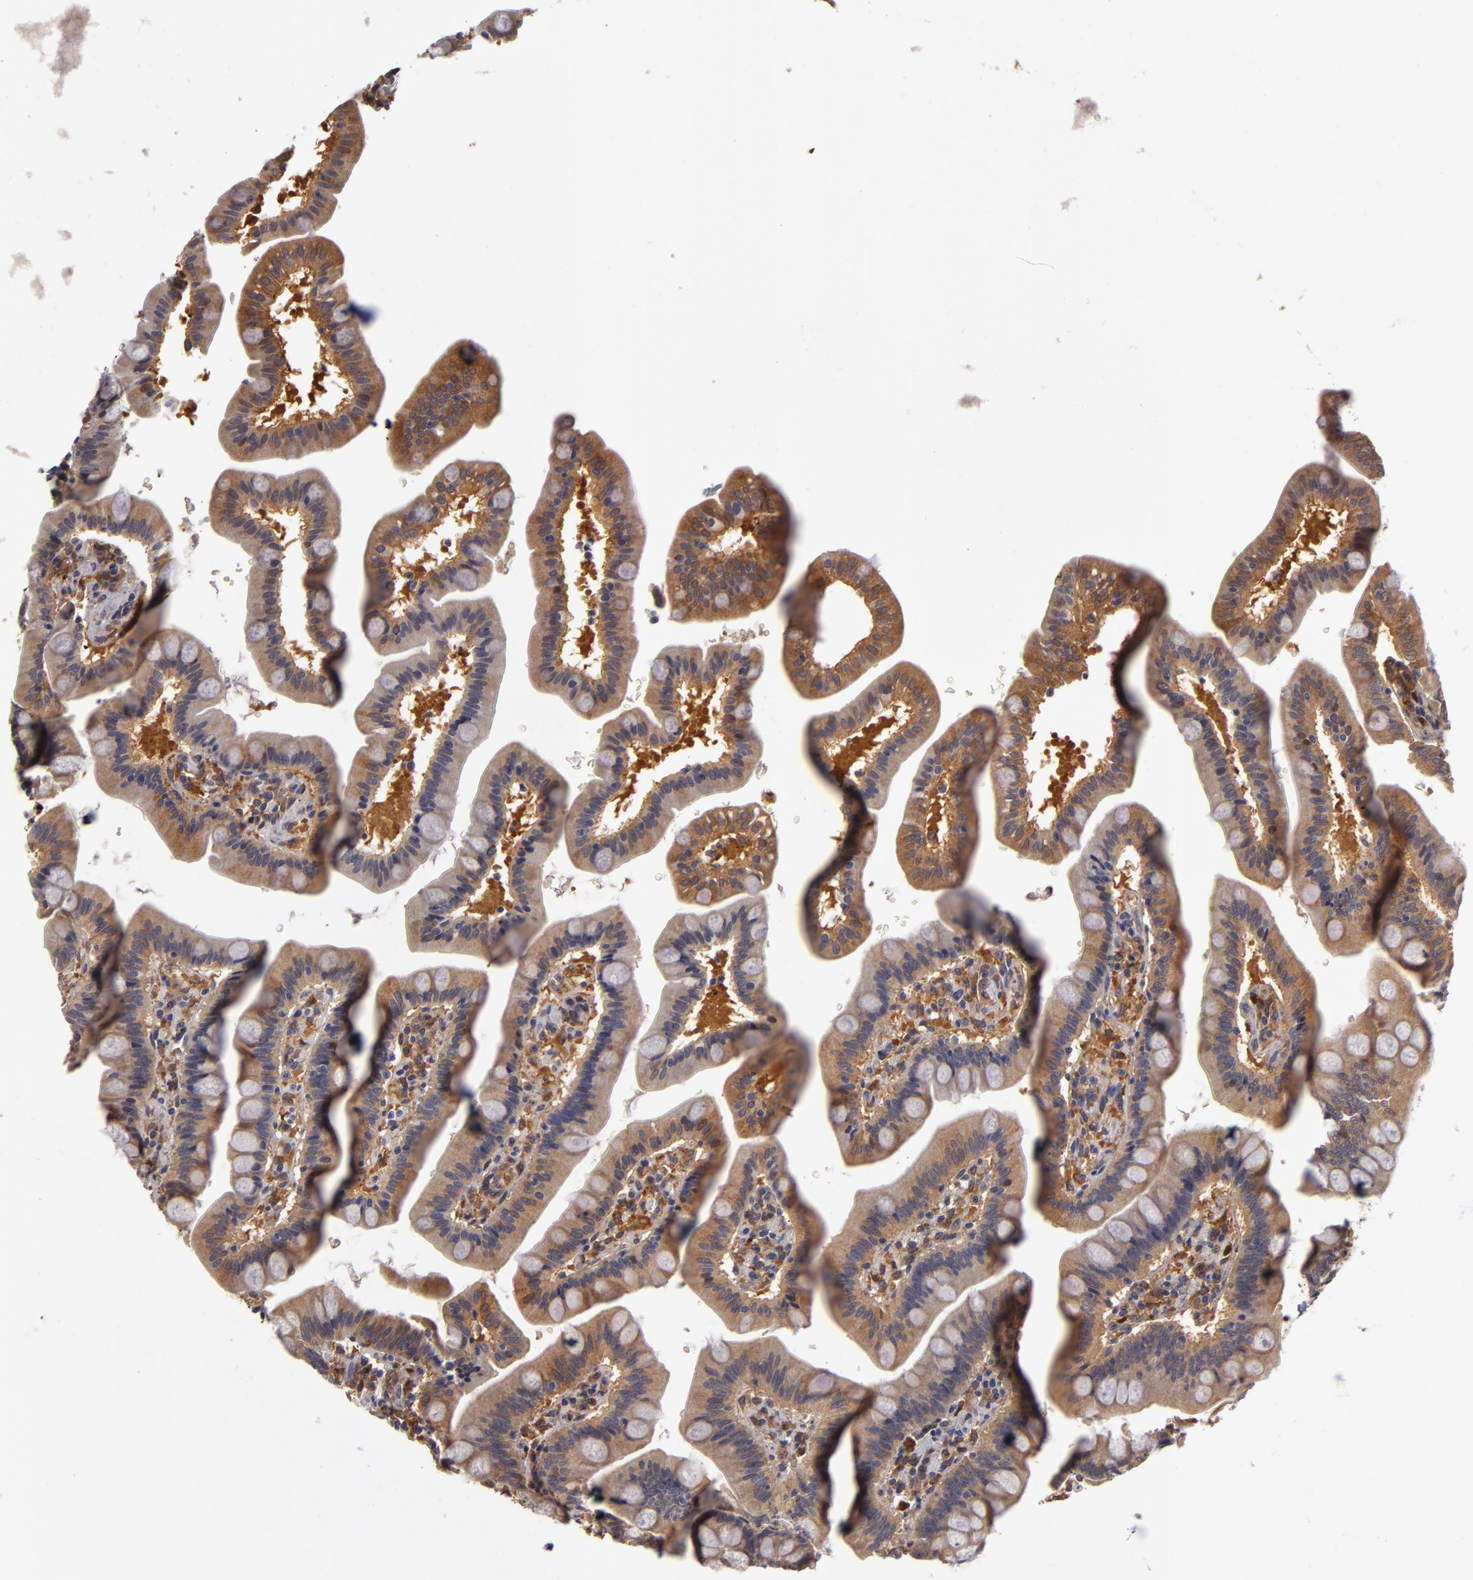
{"staining": {"intensity": "weak", "quantity": ">75%", "location": "cytoplasmic/membranous"}, "tissue": "duodenum", "cell_type": "Glandular cells", "image_type": "normal", "snomed": [{"axis": "morphology", "description": "Normal tissue, NOS"}, {"axis": "topography", "description": "Pancreas"}, {"axis": "topography", "description": "Duodenum"}], "caption": "The photomicrograph displays immunohistochemical staining of unremarkable duodenum. There is weak cytoplasmic/membranous positivity is identified in approximately >75% of glandular cells.", "gene": "ZNF229", "patient": {"sex": "male", "age": 79}}